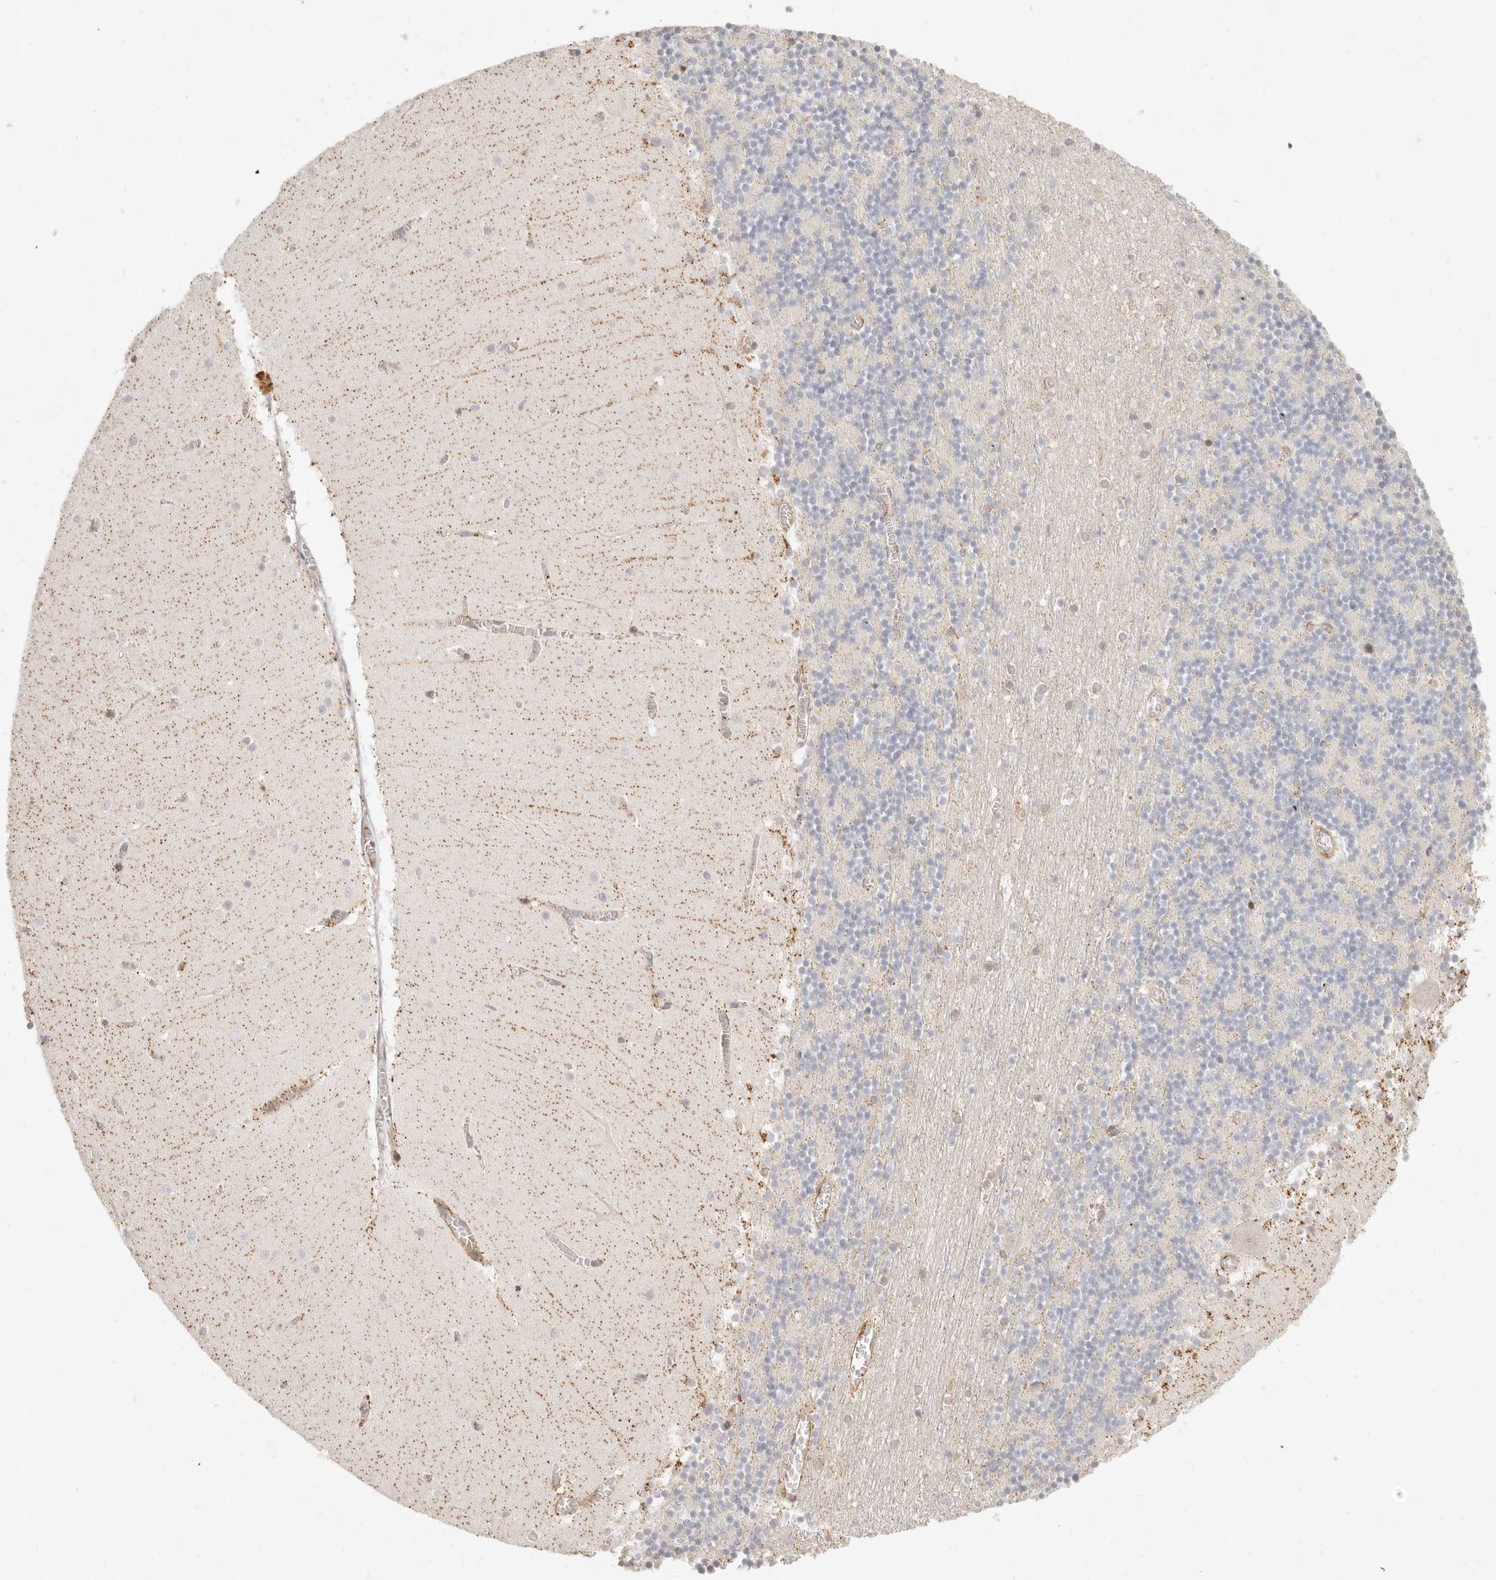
{"staining": {"intensity": "negative", "quantity": "none", "location": "none"}, "tissue": "cerebellum", "cell_type": "Cells in granular layer", "image_type": "normal", "snomed": [{"axis": "morphology", "description": "Normal tissue, NOS"}, {"axis": "topography", "description": "Cerebellum"}], "caption": "The photomicrograph shows no staining of cells in granular layer in unremarkable cerebellum.", "gene": "SASS6", "patient": {"sex": "female", "age": 28}}